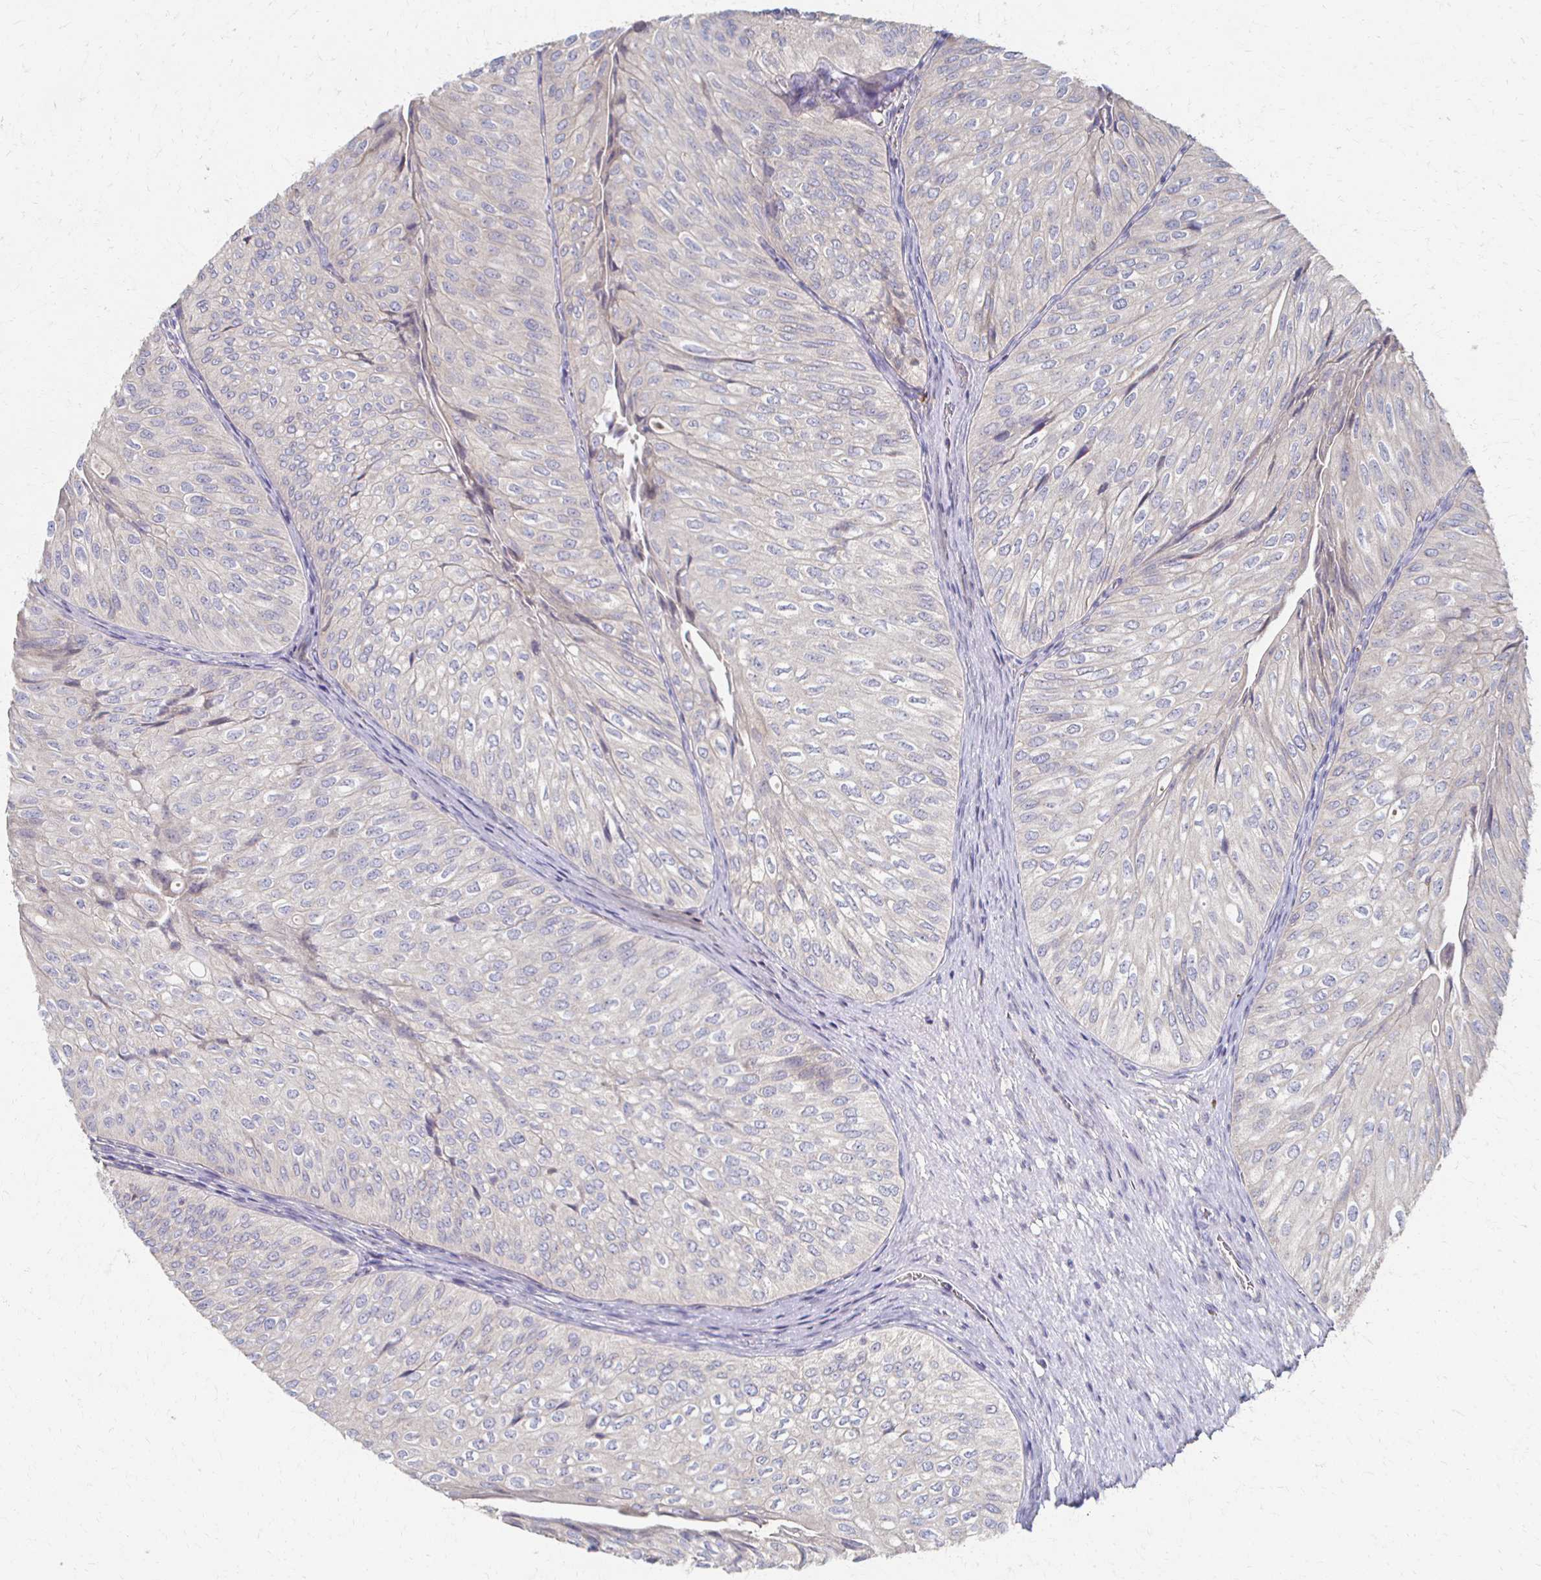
{"staining": {"intensity": "negative", "quantity": "none", "location": "none"}, "tissue": "urothelial cancer", "cell_type": "Tumor cells", "image_type": "cancer", "snomed": [{"axis": "morphology", "description": "Urothelial carcinoma, NOS"}, {"axis": "topography", "description": "Urinary bladder"}], "caption": "DAB (3,3'-diaminobenzidine) immunohistochemical staining of human transitional cell carcinoma displays no significant staining in tumor cells.", "gene": "CX3CR1", "patient": {"sex": "male", "age": 62}}